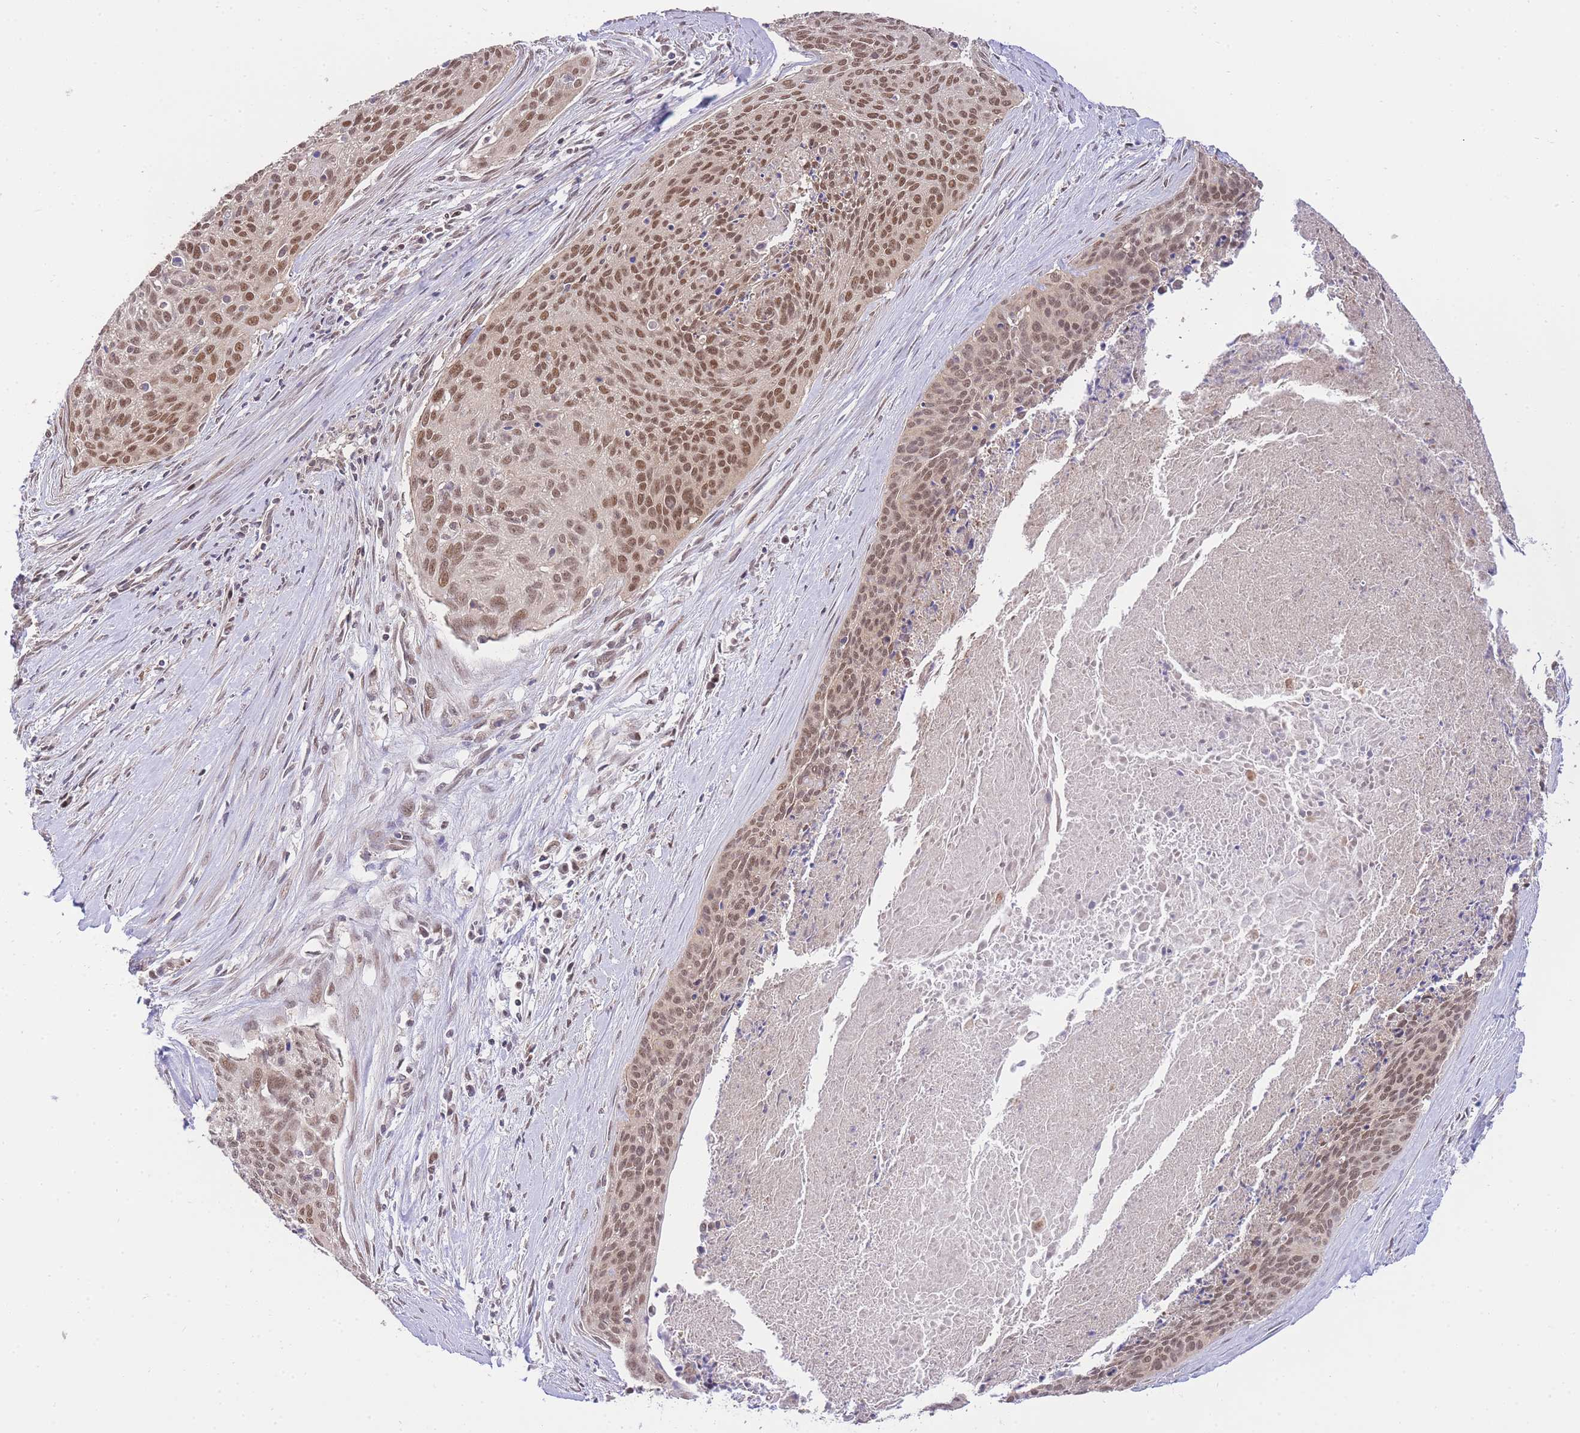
{"staining": {"intensity": "moderate", "quantity": ">75%", "location": "nuclear"}, "tissue": "cervical cancer", "cell_type": "Tumor cells", "image_type": "cancer", "snomed": [{"axis": "morphology", "description": "Squamous cell carcinoma, NOS"}, {"axis": "topography", "description": "Cervix"}], "caption": "Brown immunohistochemical staining in human squamous cell carcinoma (cervical) shows moderate nuclear expression in approximately >75% of tumor cells.", "gene": "UBXN7", "patient": {"sex": "female", "age": 55}}